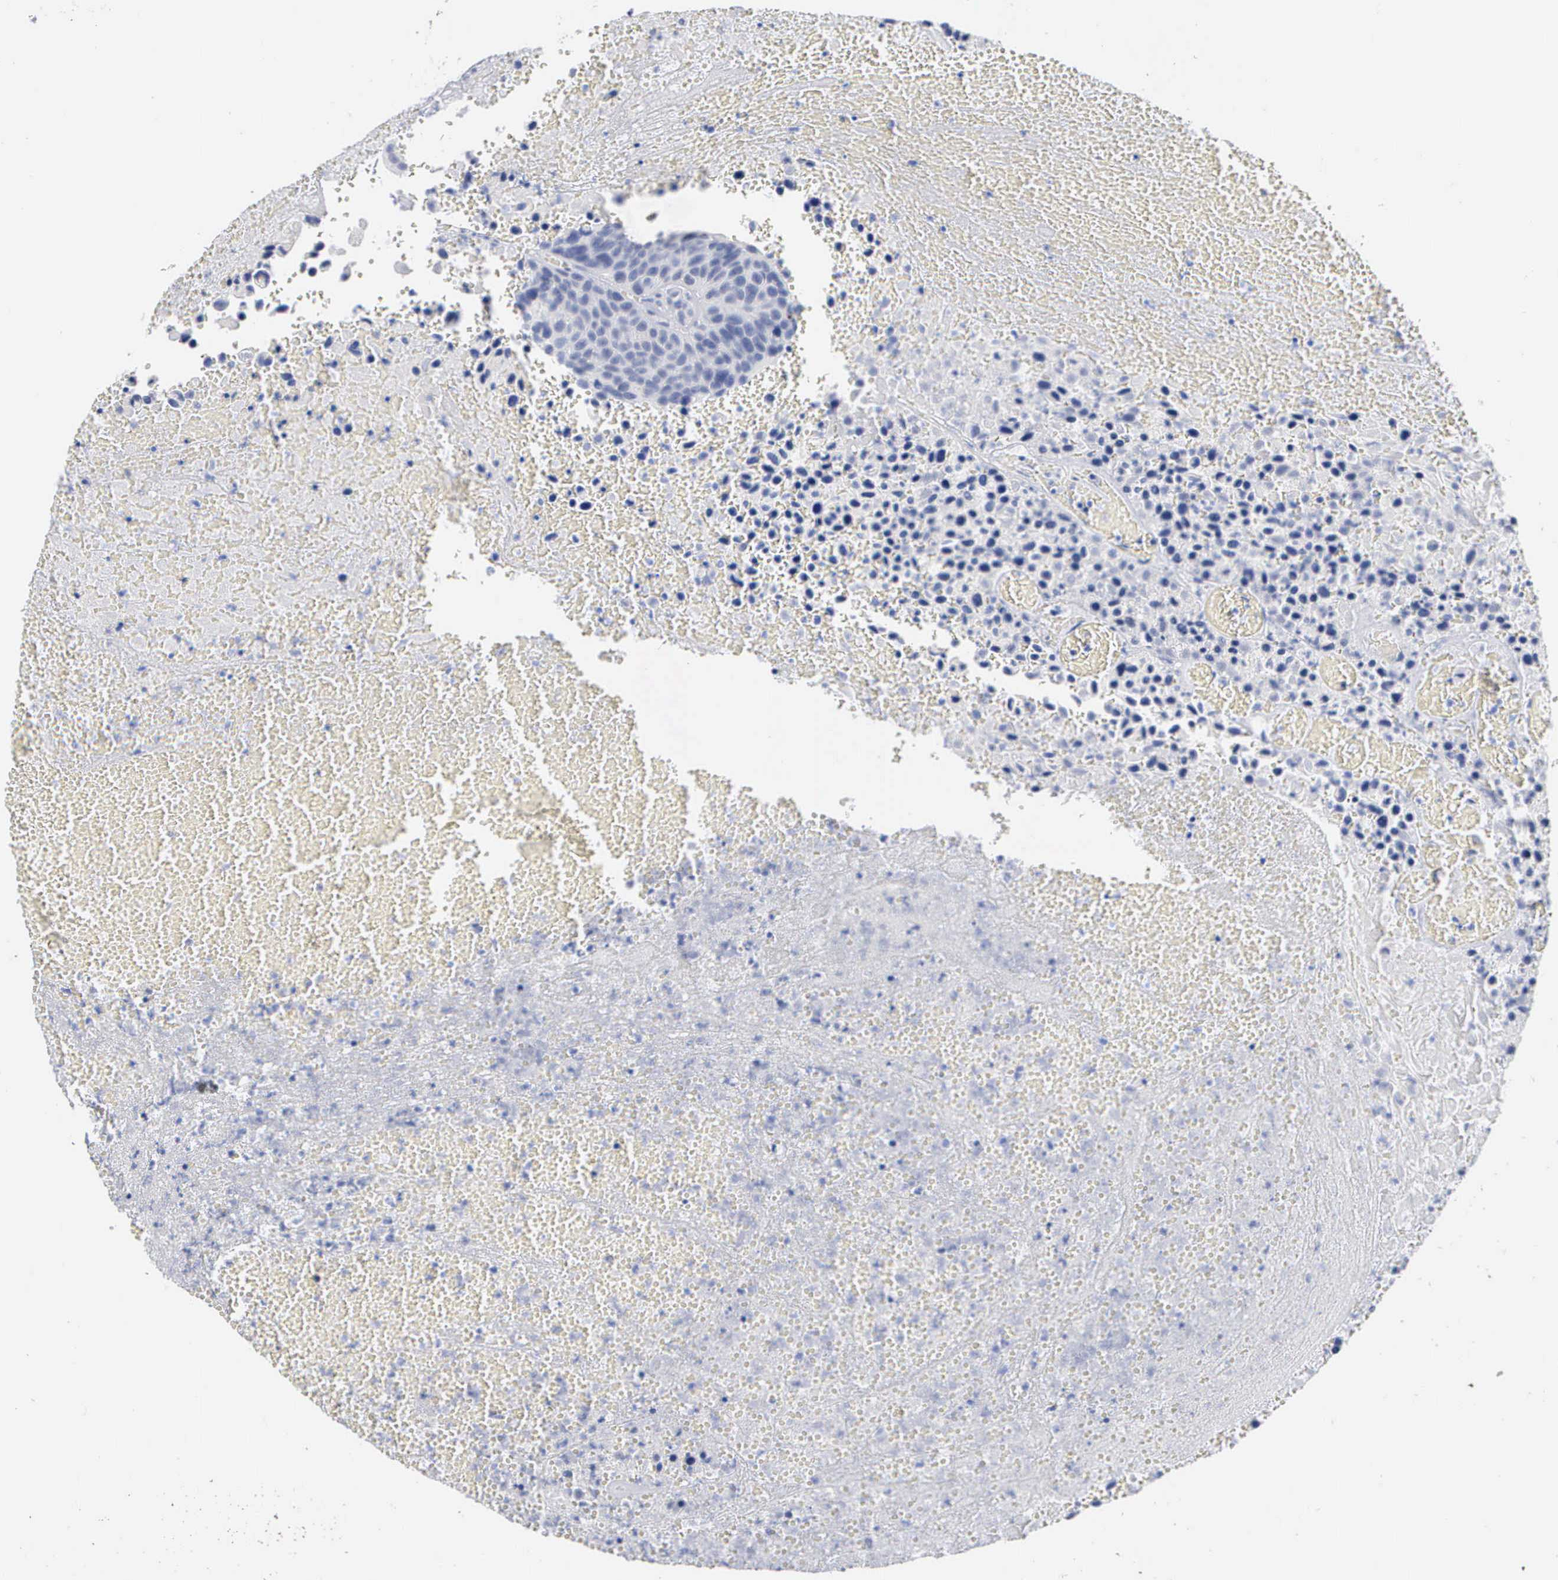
{"staining": {"intensity": "negative", "quantity": "none", "location": "none"}, "tissue": "urothelial cancer", "cell_type": "Tumor cells", "image_type": "cancer", "snomed": [{"axis": "morphology", "description": "Urothelial carcinoma, High grade"}, {"axis": "topography", "description": "Urinary bladder"}], "caption": "This is an immunohistochemistry photomicrograph of human urothelial carcinoma (high-grade). There is no expression in tumor cells.", "gene": "ASPHD2", "patient": {"sex": "male", "age": 66}}